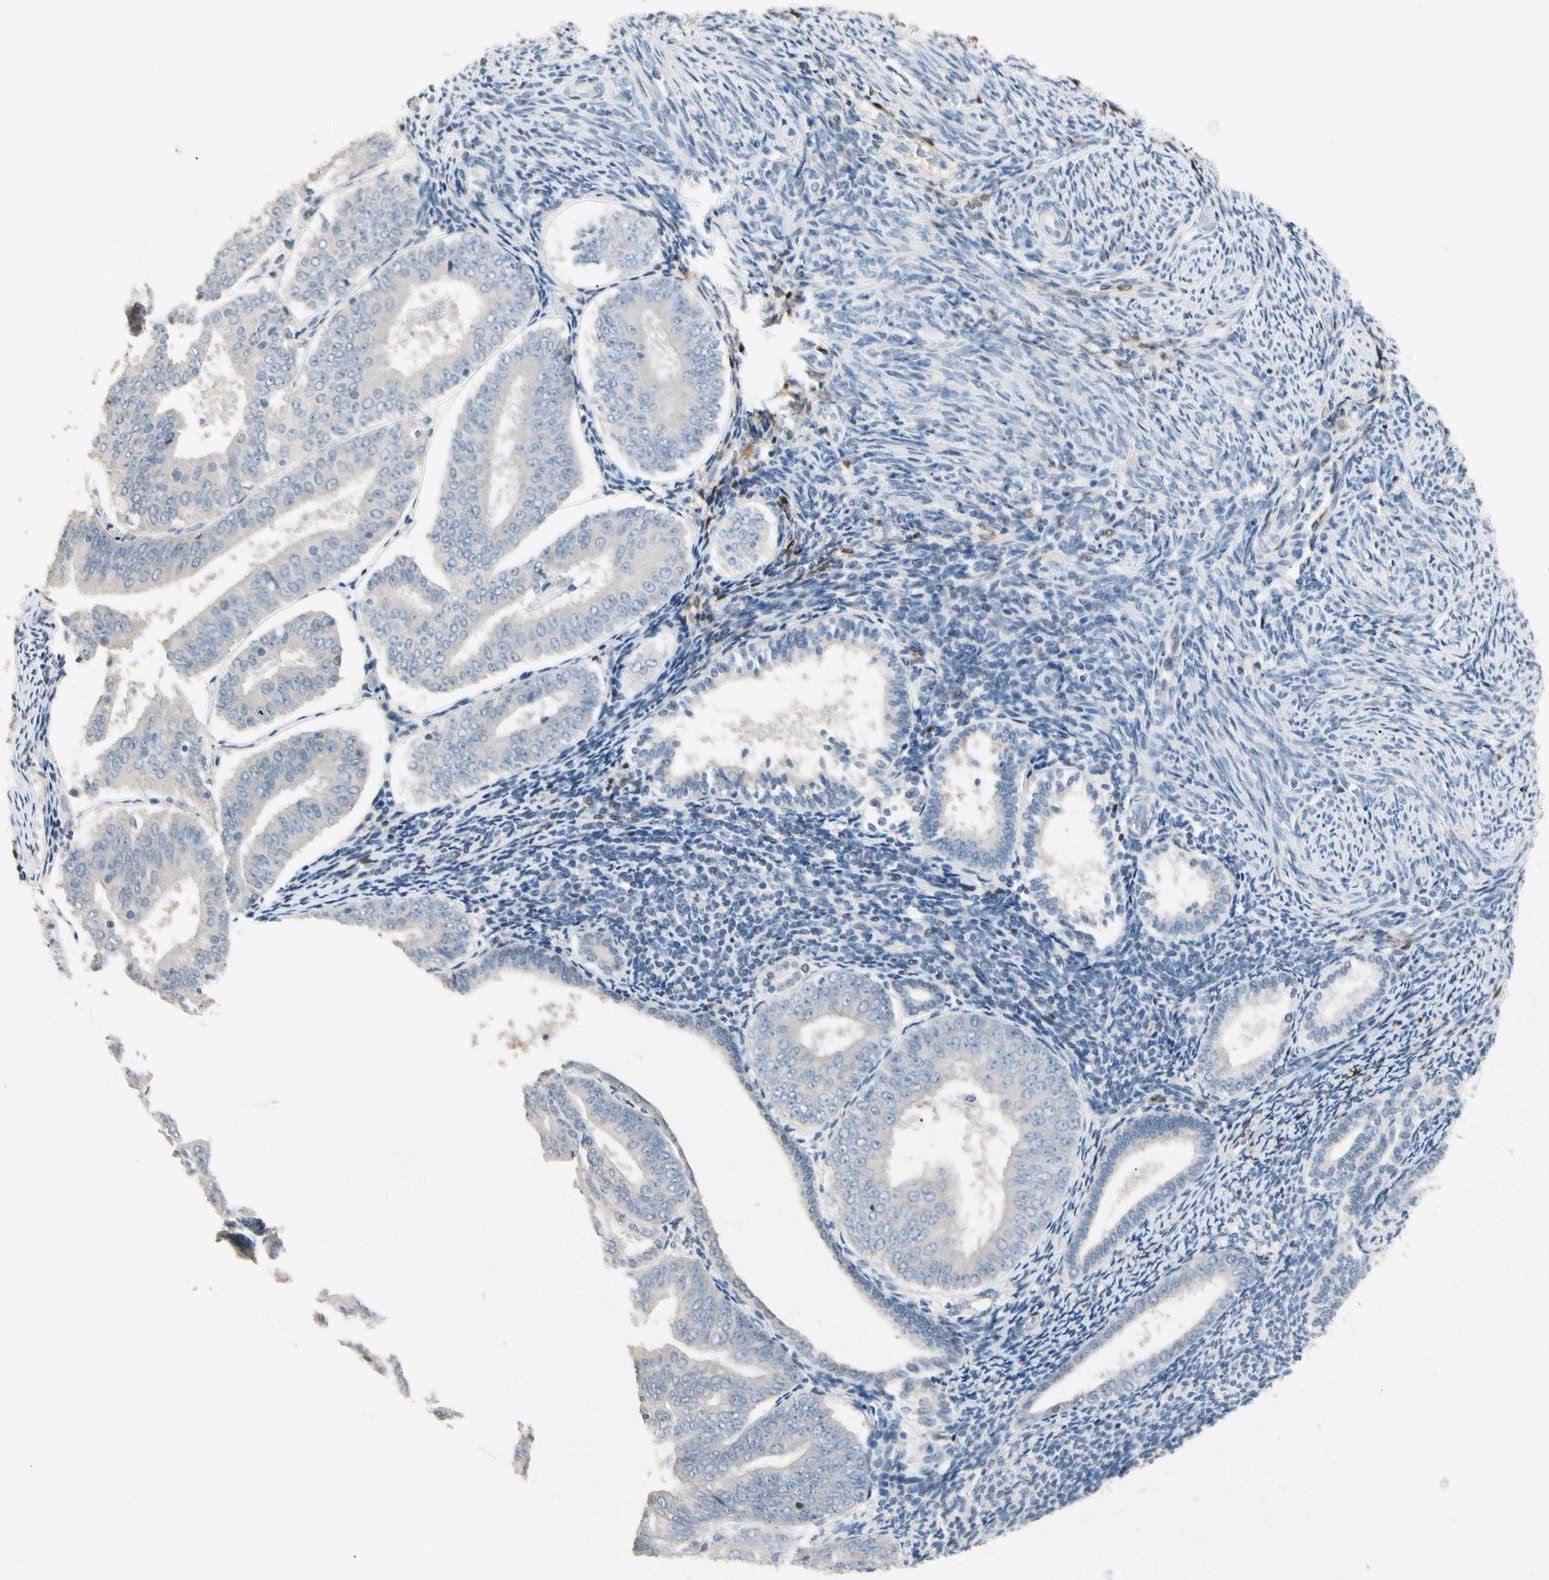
{"staining": {"intensity": "negative", "quantity": "none", "location": "none"}, "tissue": "endometrial cancer", "cell_type": "Tumor cells", "image_type": "cancer", "snomed": [{"axis": "morphology", "description": "Adenocarcinoma, NOS"}, {"axis": "topography", "description": "Endometrium"}], "caption": "DAB immunohistochemical staining of human endometrial adenocarcinoma displays no significant expression in tumor cells.", "gene": "GNE", "patient": {"sex": "female", "age": 63}}